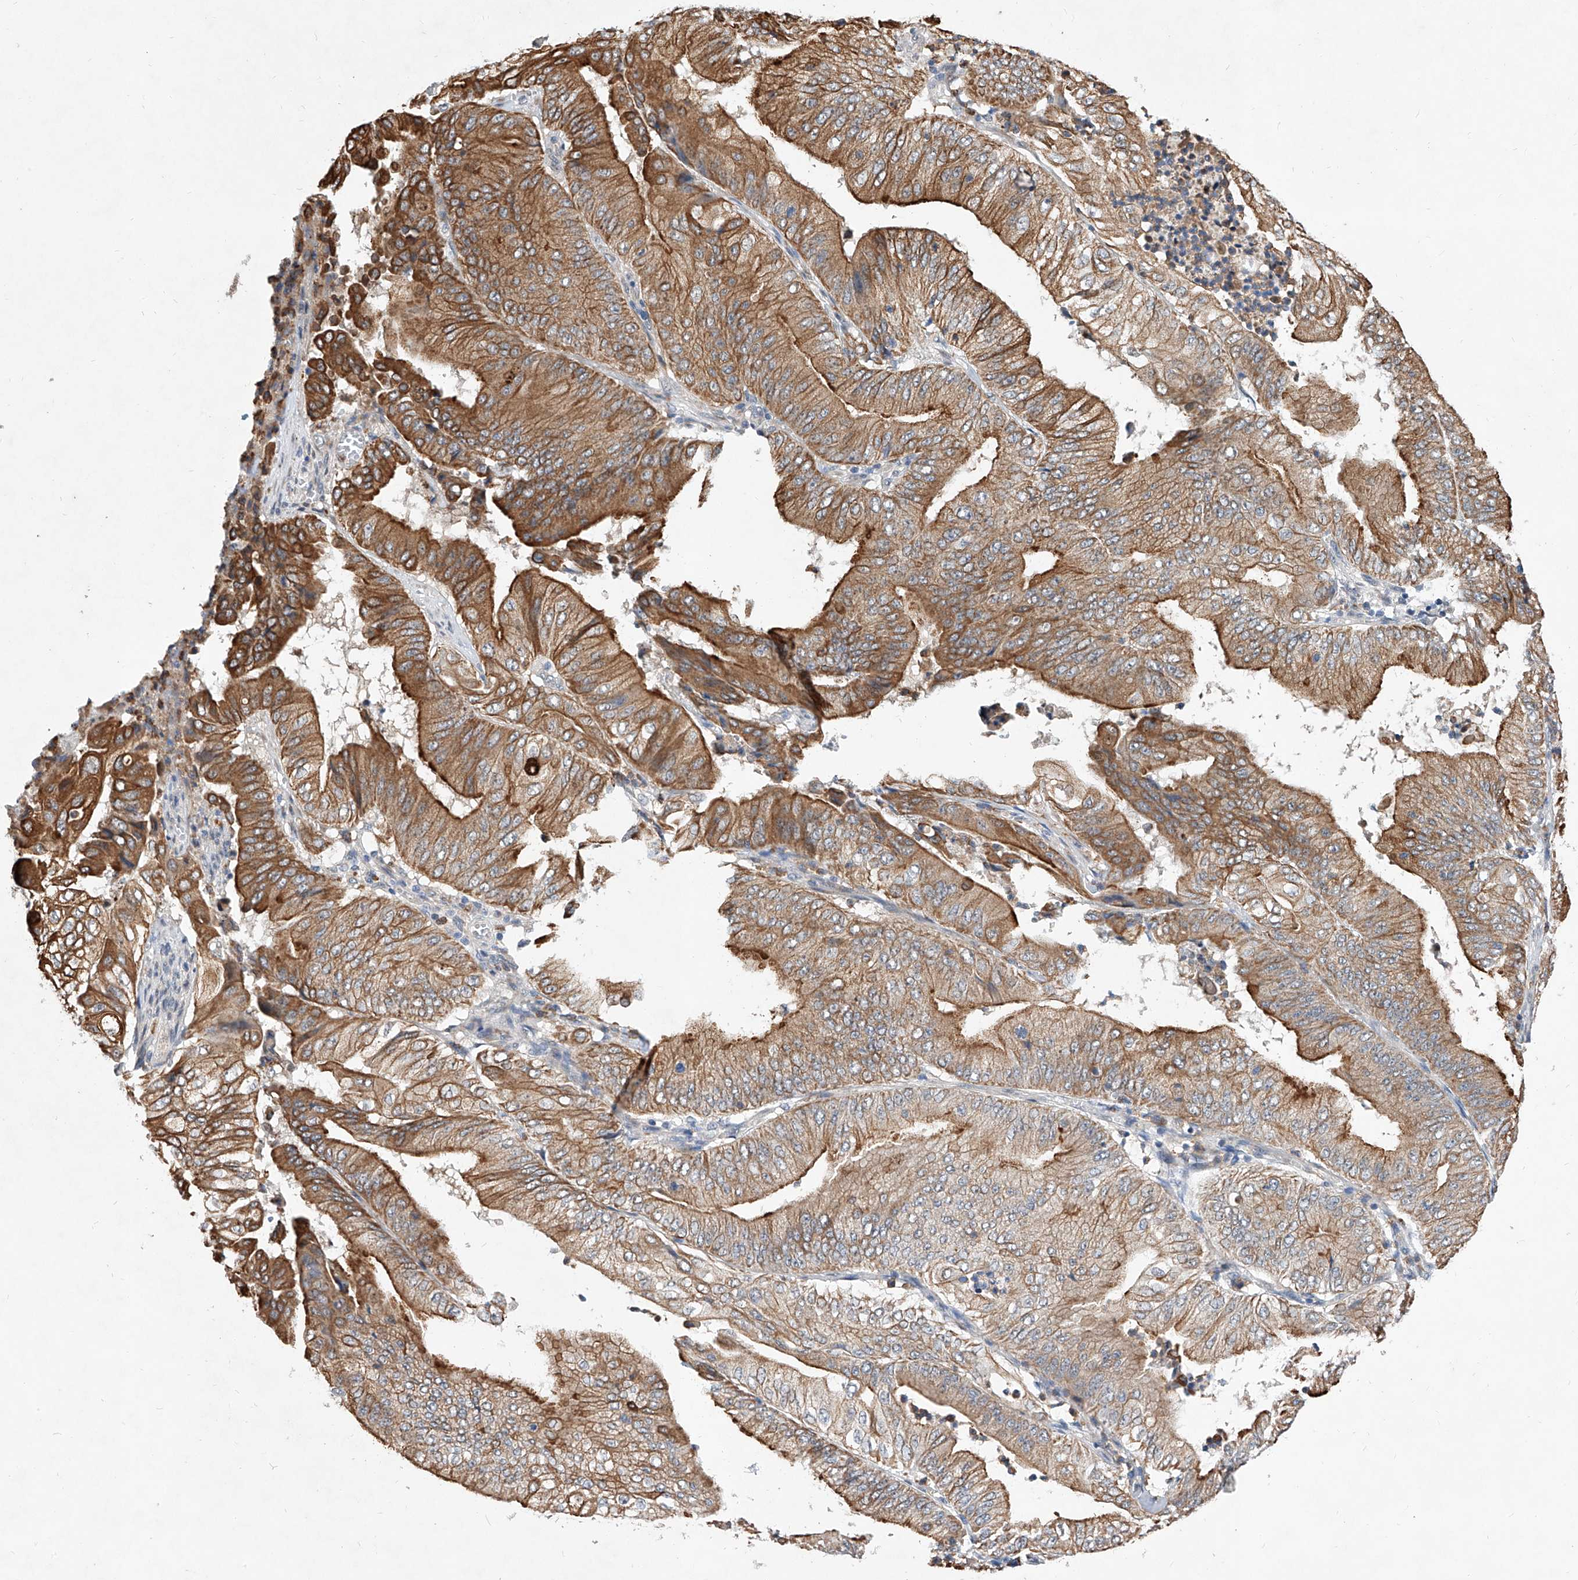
{"staining": {"intensity": "moderate", "quantity": ">75%", "location": "cytoplasmic/membranous"}, "tissue": "pancreatic cancer", "cell_type": "Tumor cells", "image_type": "cancer", "snomed": [{"axis": "morphology", "description": "Adenocarcinoma, NOS"}, {"axis": "topography", "description": "Pancreas"}], "caption": "About >75% of tumor cells in adenocarcinoma (pancreatic) demonstrate moderate cytoplasmic/membranous protein staining as visualized by brown immunohistochemical staining.", "gene": "MFSD4B", "patient": {"sex": "female", "age": 77}}